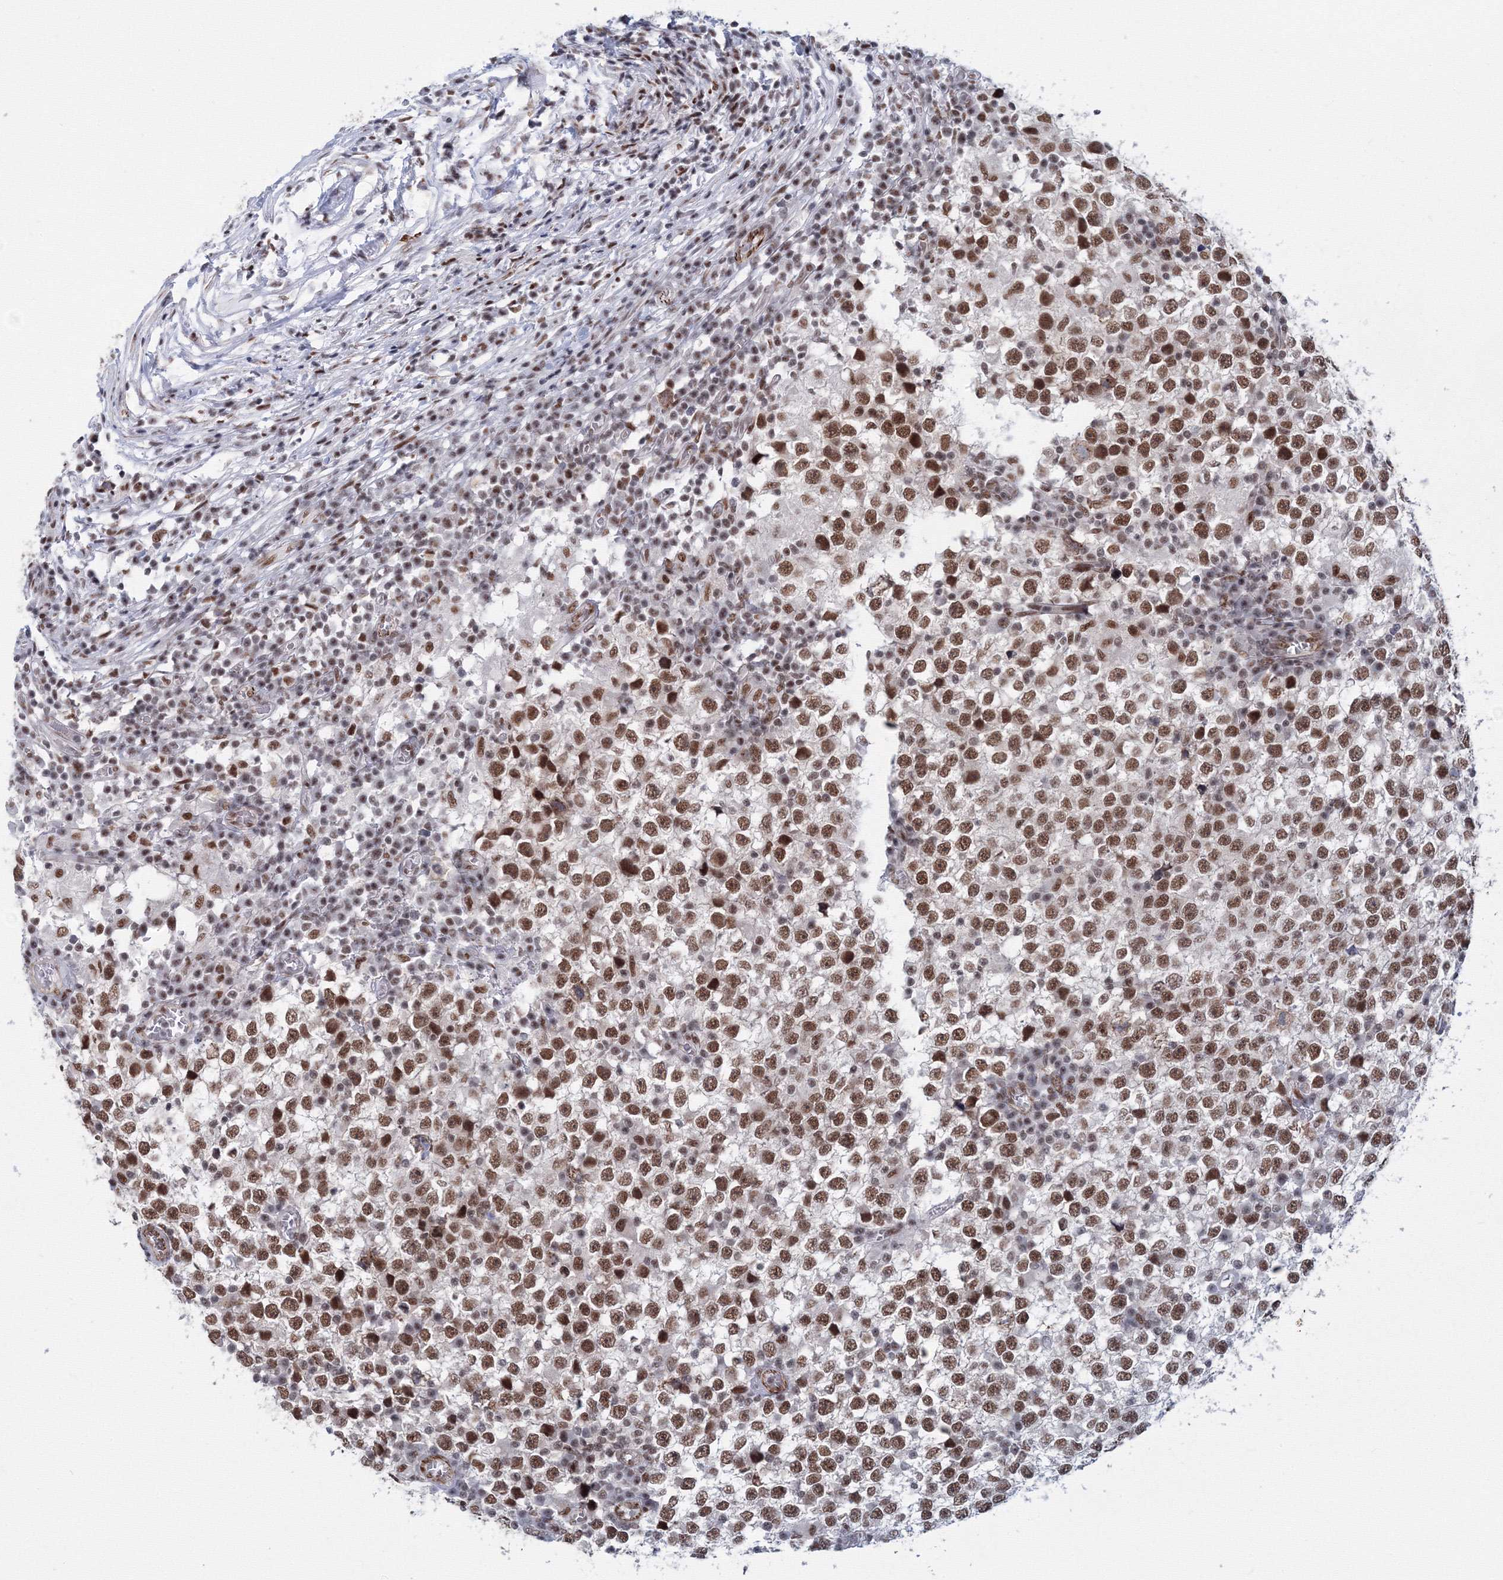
{"staining": {"intensity": "moderate", "quantity": ">75%", "location": "nuclear"}, "tissue": "testis cancer", "cell_type": "Tumor cells", "image_type": "cancer", "snomed": [{"axis": "morphology", "description": "Seminoma, NOS"}, {"axis": "topography", "description": "Testis"}], "caption": "Protein staining of testis seminoma tissue shows moderate nuclear expression in approximately >75% of tumor cells. The staining was performed using DAB, with brown indicating positive protein expression. Nuclei are stained blue with hematoxylin.", "gene": "SF3B6", "patient": {"sex": "male", "age": 65}}